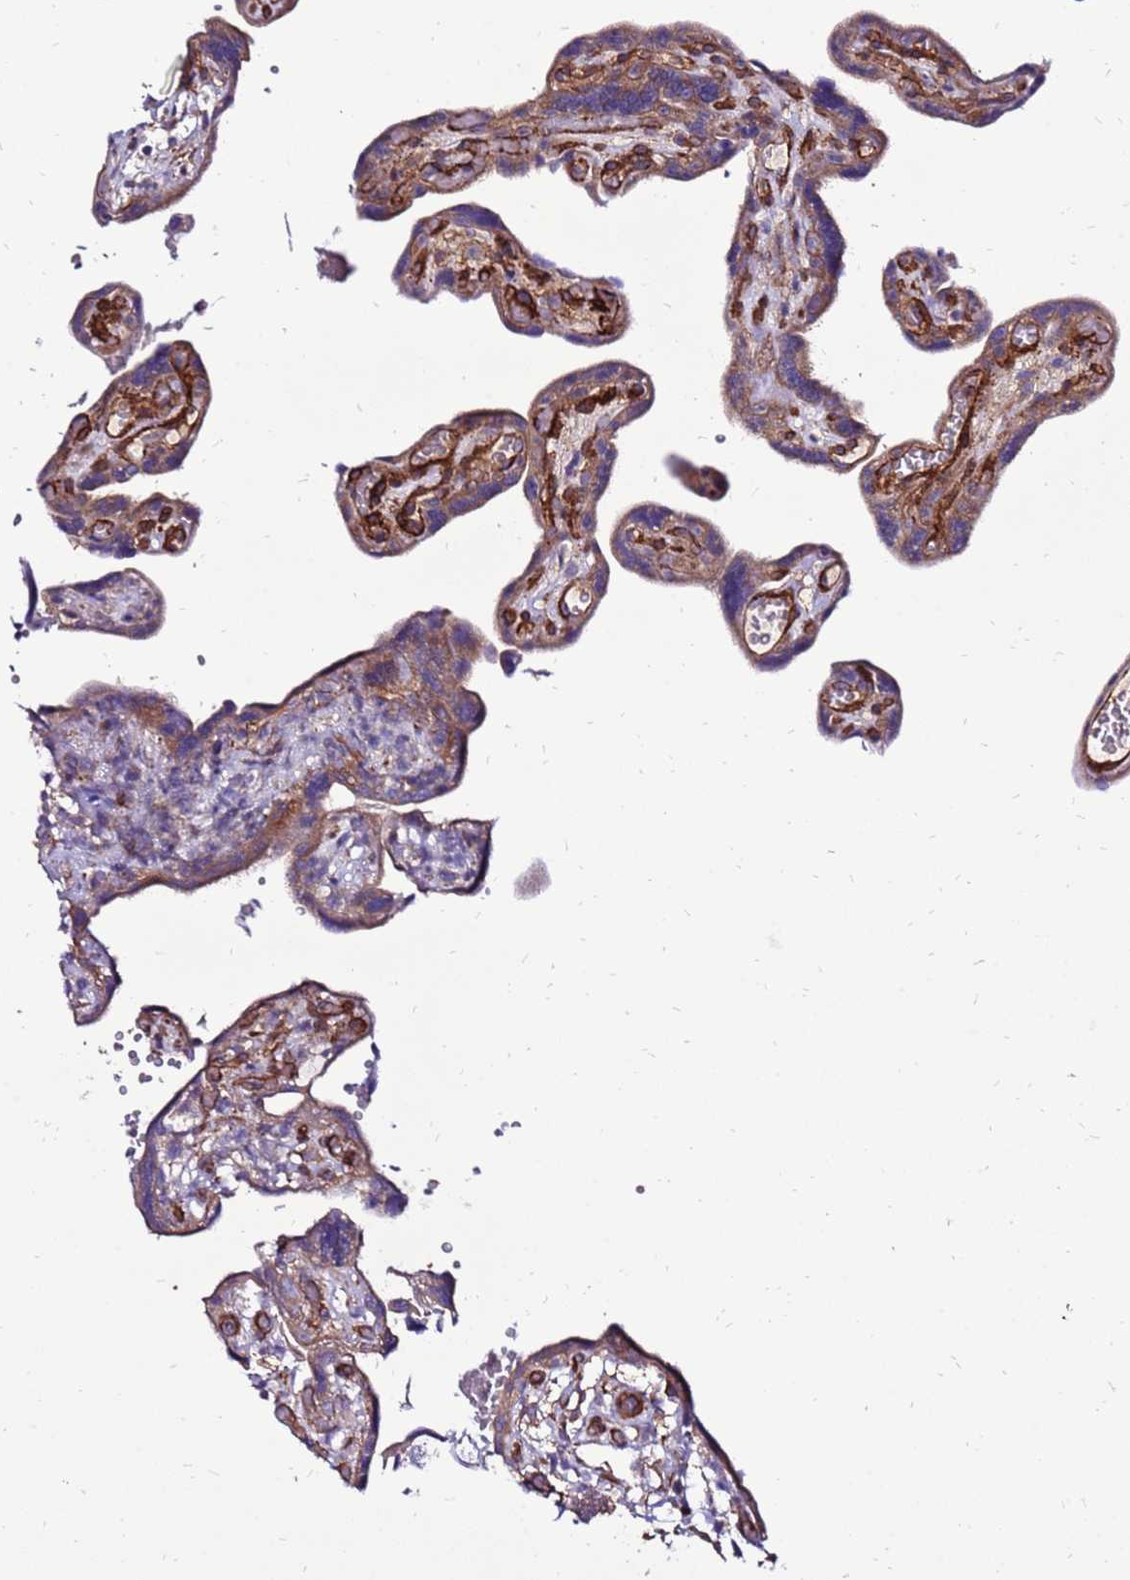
{"staining": {"intensity": "weak", "quantity": ">75%", "location": "cytoplasmic/membranous"}, "tissue": "placenta", "cell_type": "Decidual cells", "image_type": "normal", "snomed": [{"axis": "morphology", "description": "Normal tissue, NOS"}, {"axis": "topography", "description": "Placenta"}], "caption": "This histopathology image displays IHC staining of unremarkable placenta, with low weak cytoplasmic/membranous expression in about >75% of decidual cells.", "gene": "EI24", "patient": {"sex": "female", "age": 30}}